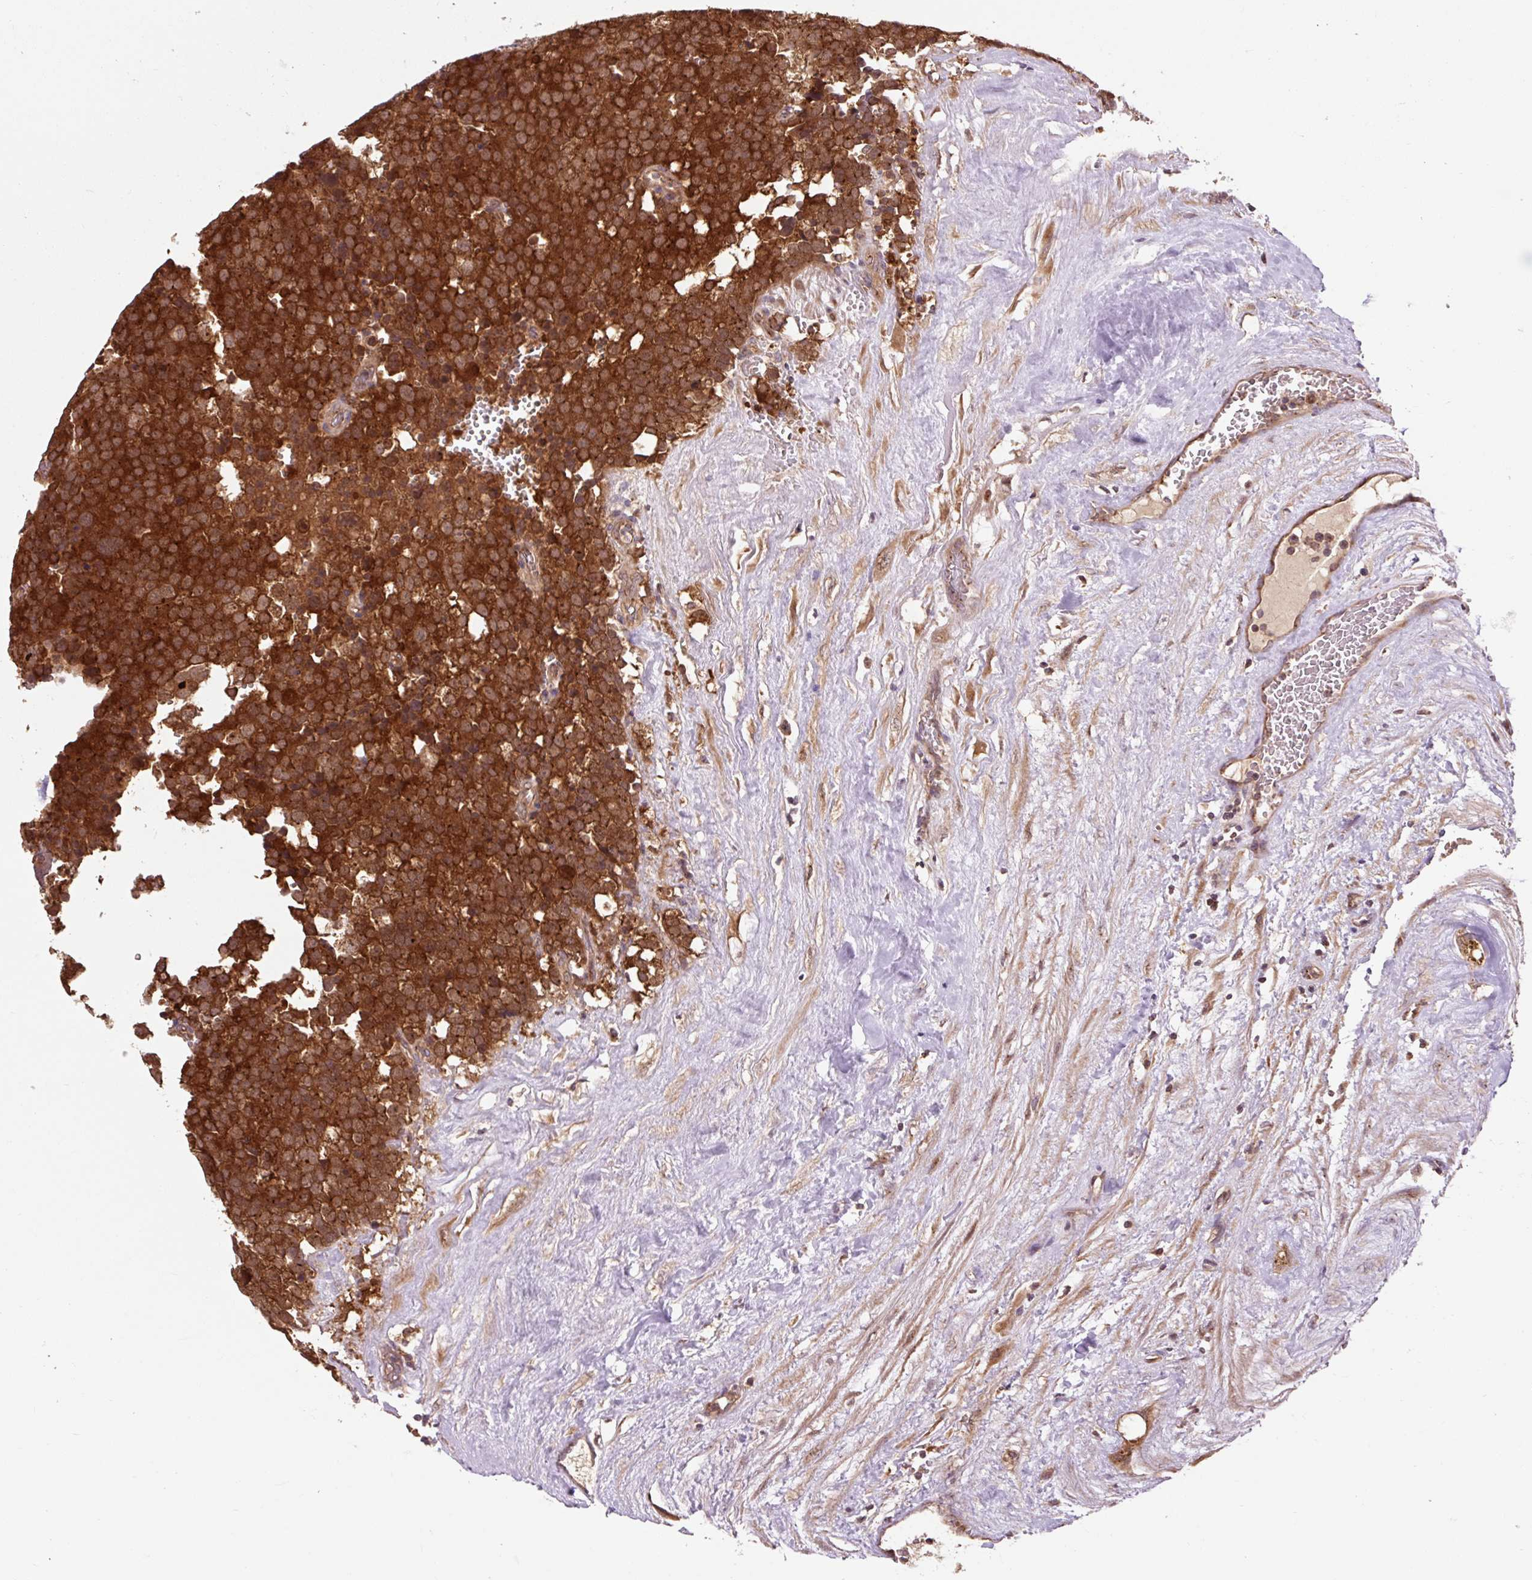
{"staining": {"intensity": "strong", "quantity": ">75%", "location": "cytoplasmic/membranous"}, "tissue": "testis cancer", "cell_type": "Tumor cells", "image_type": "cancer", "snomed": [{"axis": "morphology", "description": "Seminoma, NOS"}, {"axis": "topography", "description": "Testis"}], "caption": "Immunohistochemistry (IHC) (DAB (3,3'-diaminobenzidine)) staining of human seminoma (testis) exhibits strong cytoplasmic/membranous protein expression in approximately >75% of tumor cells. (DAB = brown stain, brightfield microscopy at high magnification).", "gene": "MMS19", "patient": {"sex": "male", "age": 71}}